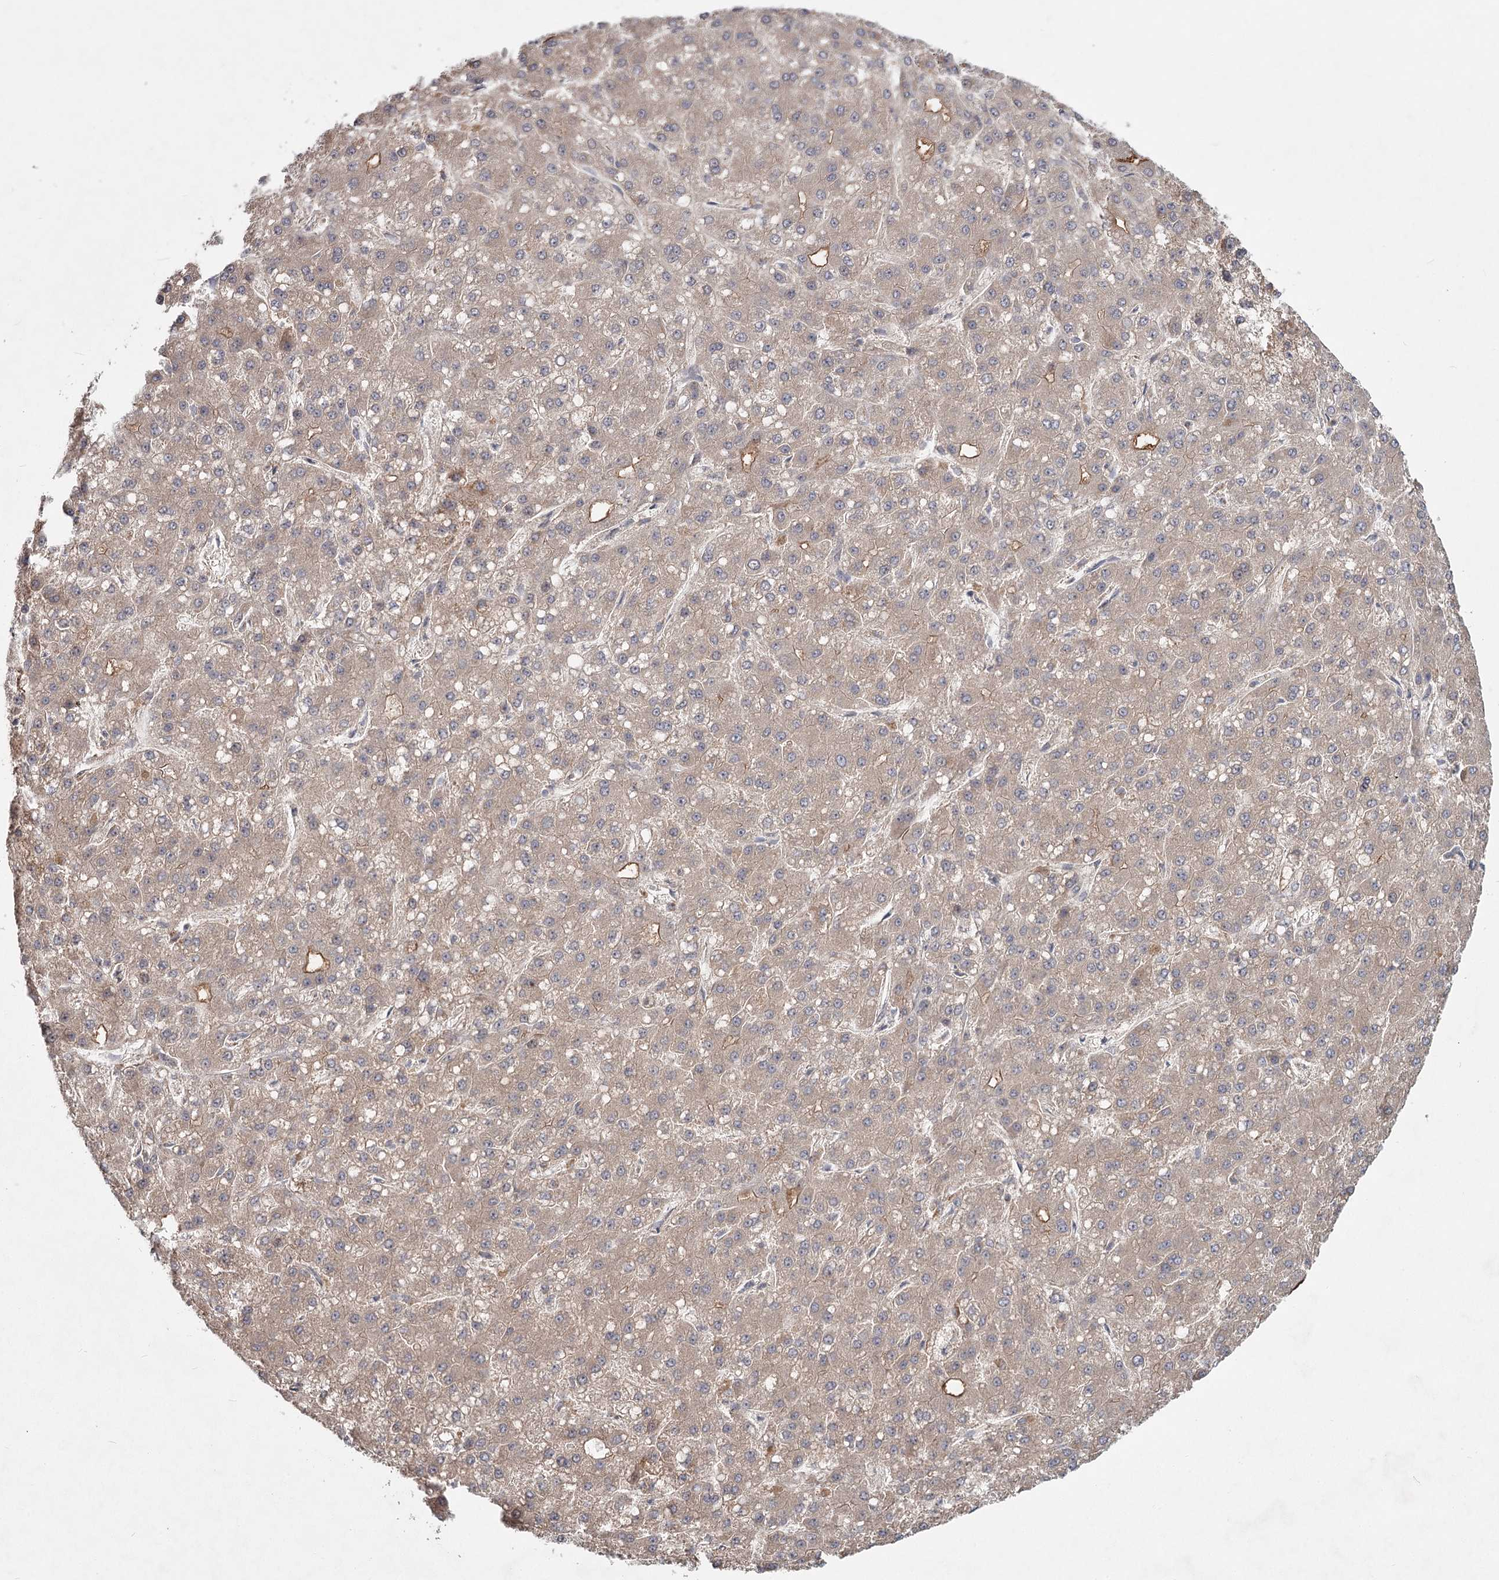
{"staining": {"intensity": "moderate", "quantity": ">75%", "location": "cytoplasmic/membranous"}, "tissue": "liver cancer", "cell_type": "Tumor cells", "image_type": "cancer", "snomed": [{"axis": "morphology", "description": "Carcinoma, Hepatocellular, NOS"}, {"axis": "topography", "description": "Liver"}], "caption": "A high-resolution histopathology image shows immunohistochemistry (IHC) staining of liver cancer (hepatocellular carcinoma), which demonstrates moderate cytoplasmic/membranous staining in about >75% of tumor cells.", "gene": "DHRS9", "patient": {"sex": "male", "age": 67}}